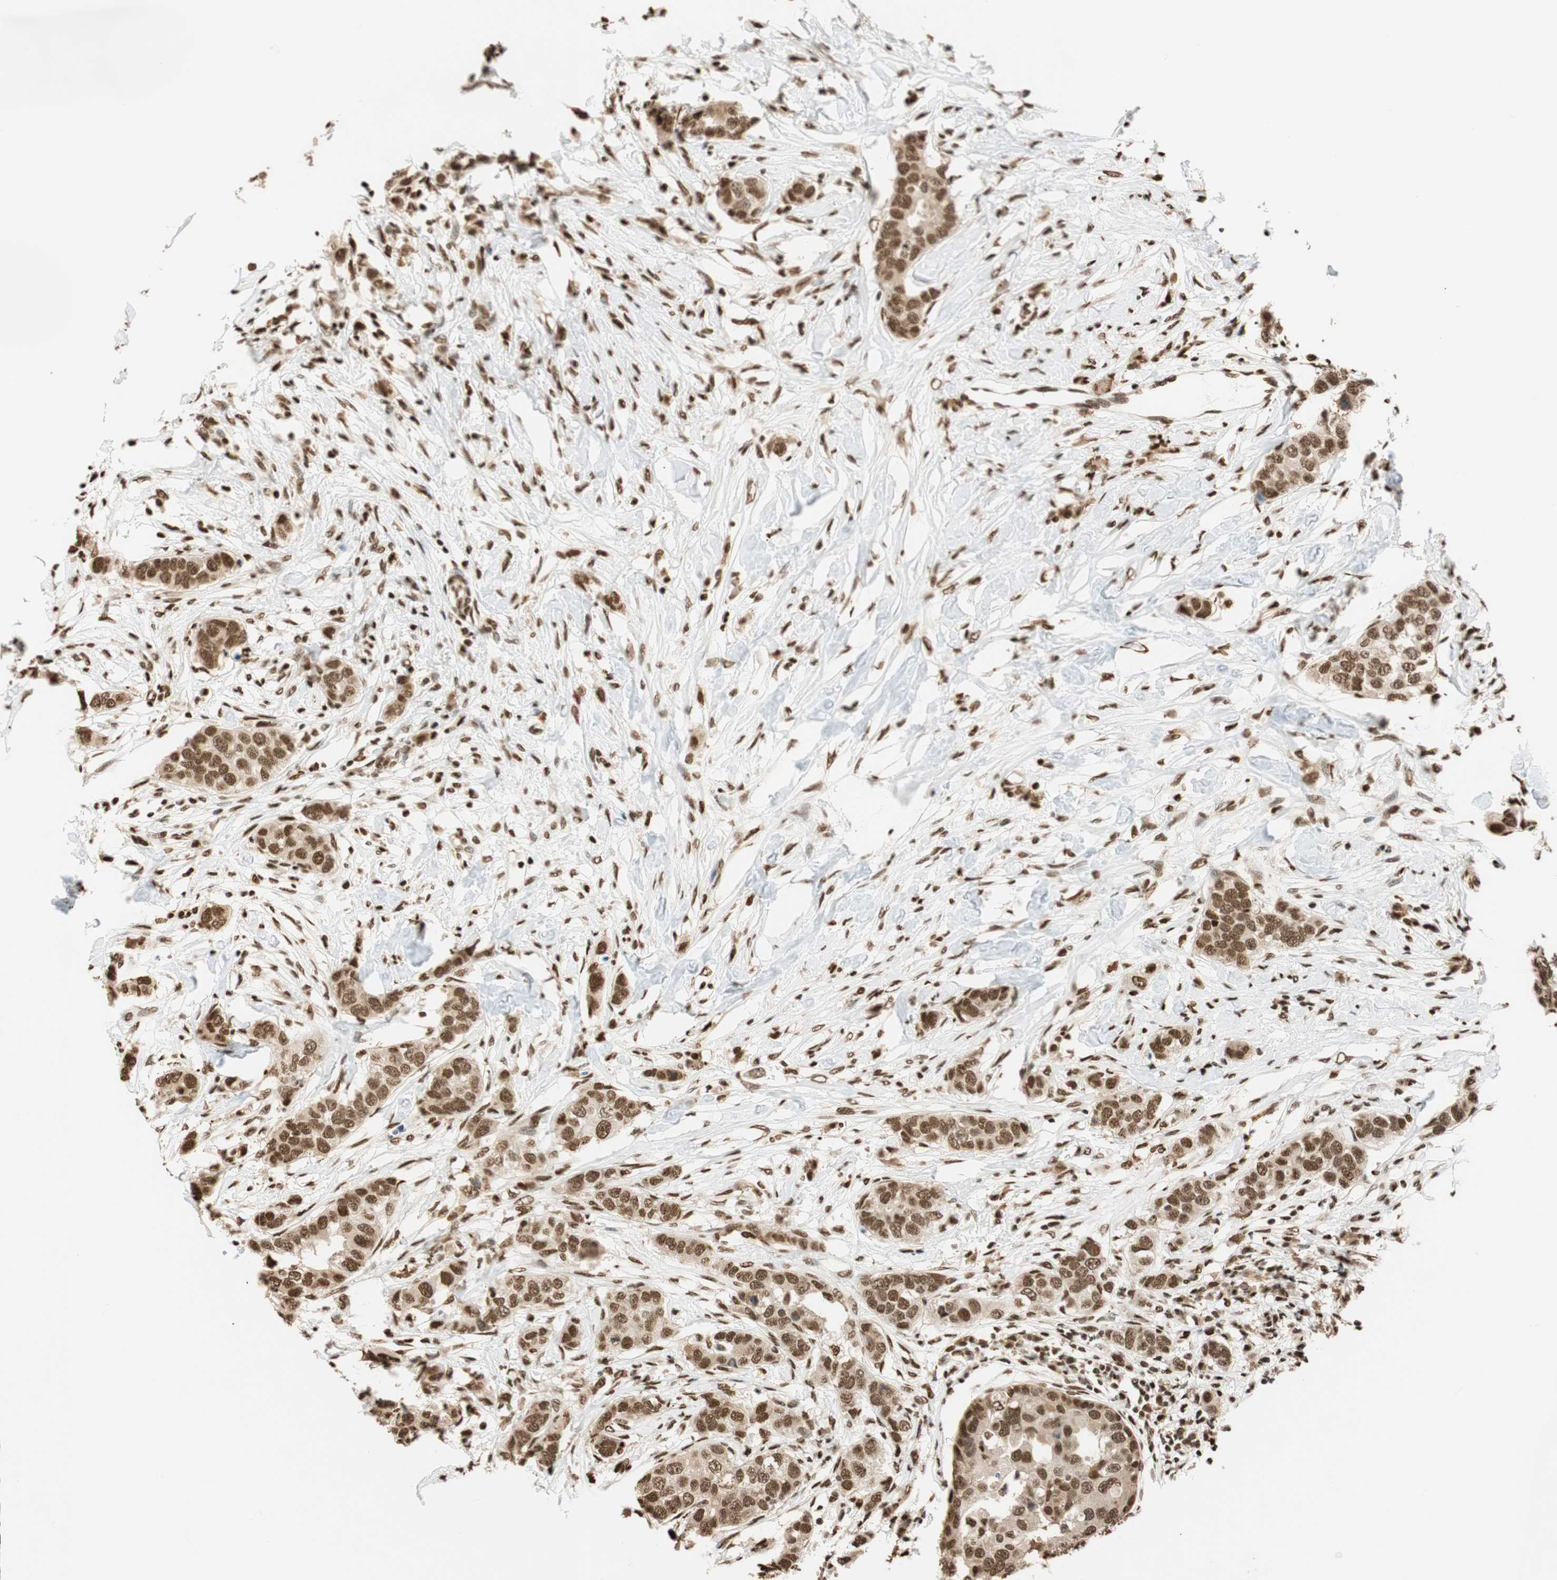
{"staining": {"intensity": "strong", "quantity": ">75%", "location": "cytoplasmic/membranous,nuclear"}, "tissue": "breast cancer", "cell_type": "Tumor cells", "image_type": "cancer", "snomed": [{"axis": "morphology", "description": "Duct carcinoma"}, {"axis": "topography", "description": "Breast"}], "caption": "High-magnification brightfield microscopy of breast cancer stained with DAB (3,3'-diaminobenzidine) (brown) and counterstained with hematoxylin (blue). tumor cells exhibit strong cytoplasmic/membranous and nuclear positivity is appreciated in approximately>75% of cells.", "gene": "FANCG", "patient": {"sex": "female", "age": 50}}